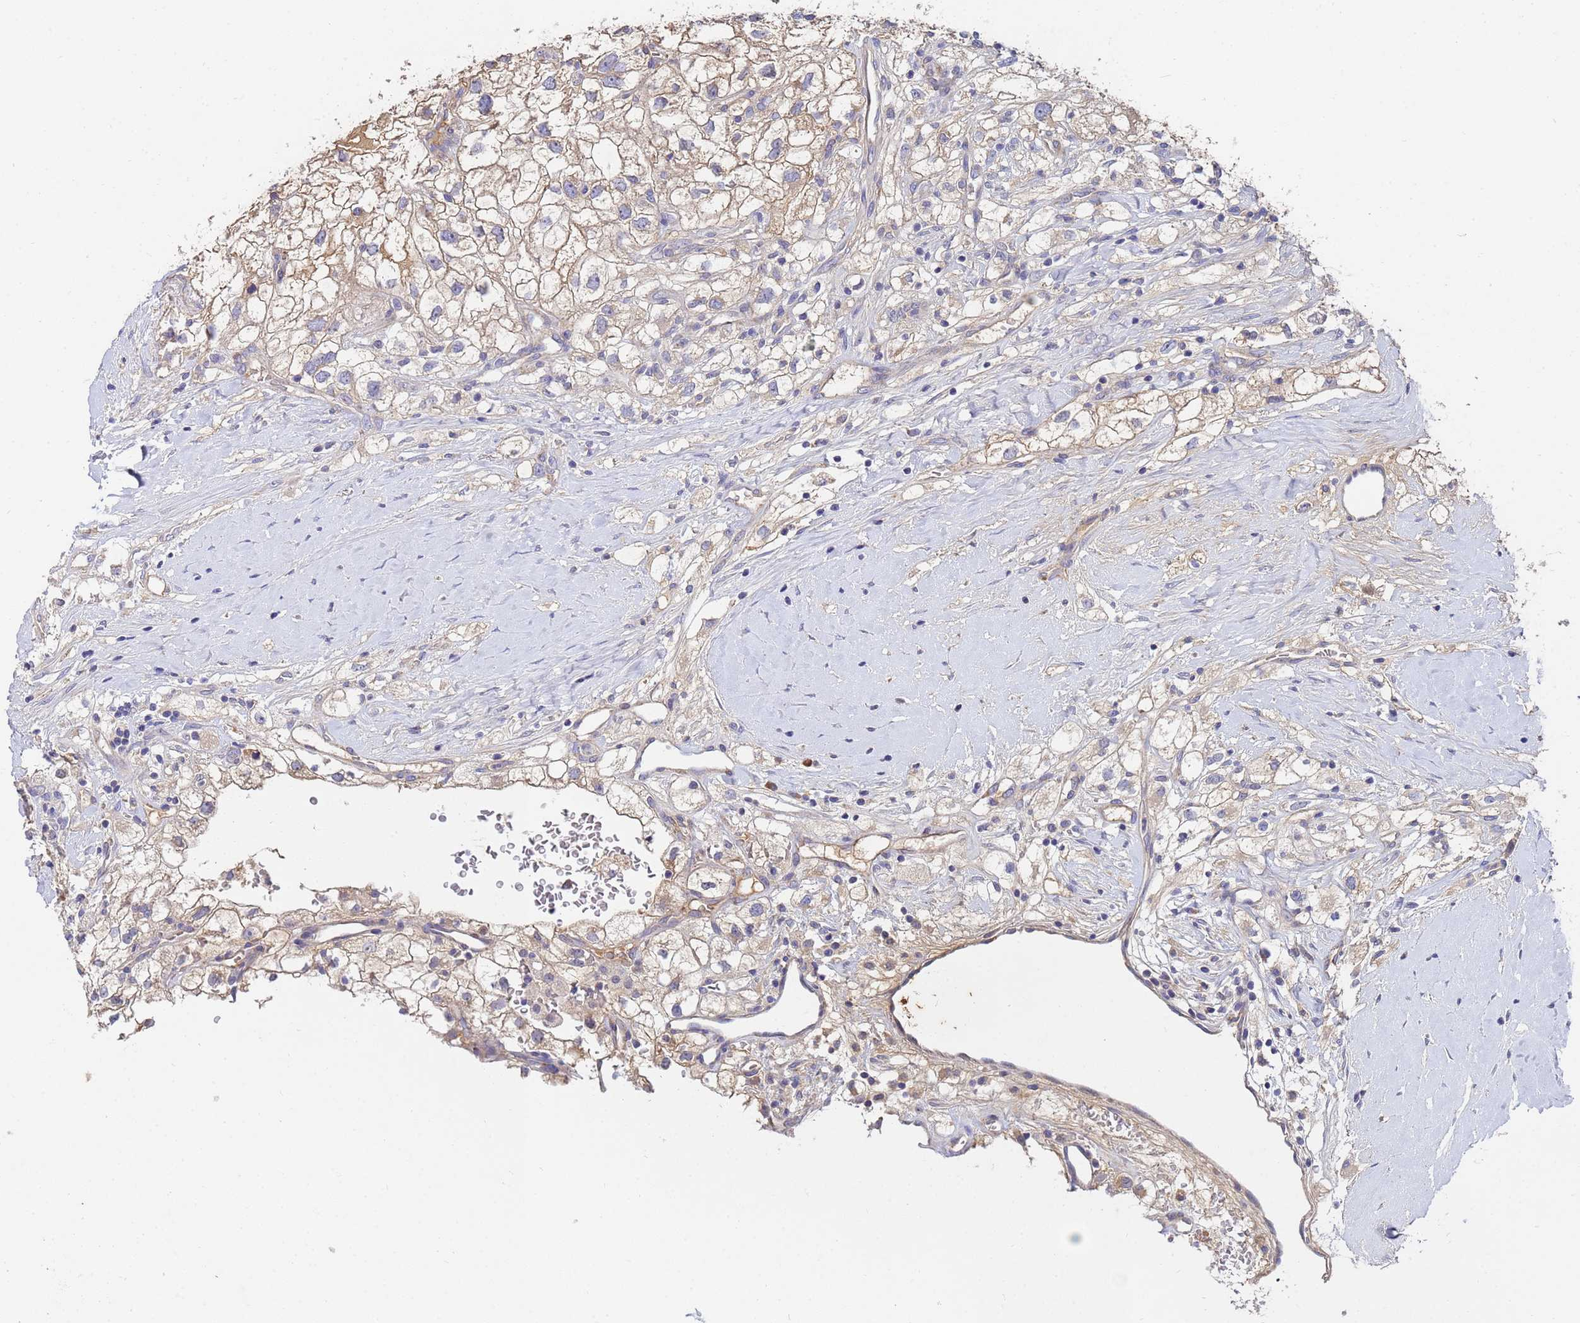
{"staining": {"intensity": "weak", "quantity": "25%-75%", "location": "cytoplasmic/membranous"}, "tissue": "renal cancer", "cell_type": "Tumor cells", "image_type": "cancer", "snomed": [{"axis": "morphology", "description": "Adenocarcinoma, NOS"}, {"axis": "topography", "description": "Kidney"}], "caption": "Renal adenocarcinoma tissue exhibits weak cytoplasmic/membranous positivity in approximately 25%-75% of tumor cells", "gene": "C5orf34", "patient": {"sex": "male", "age": 59}}